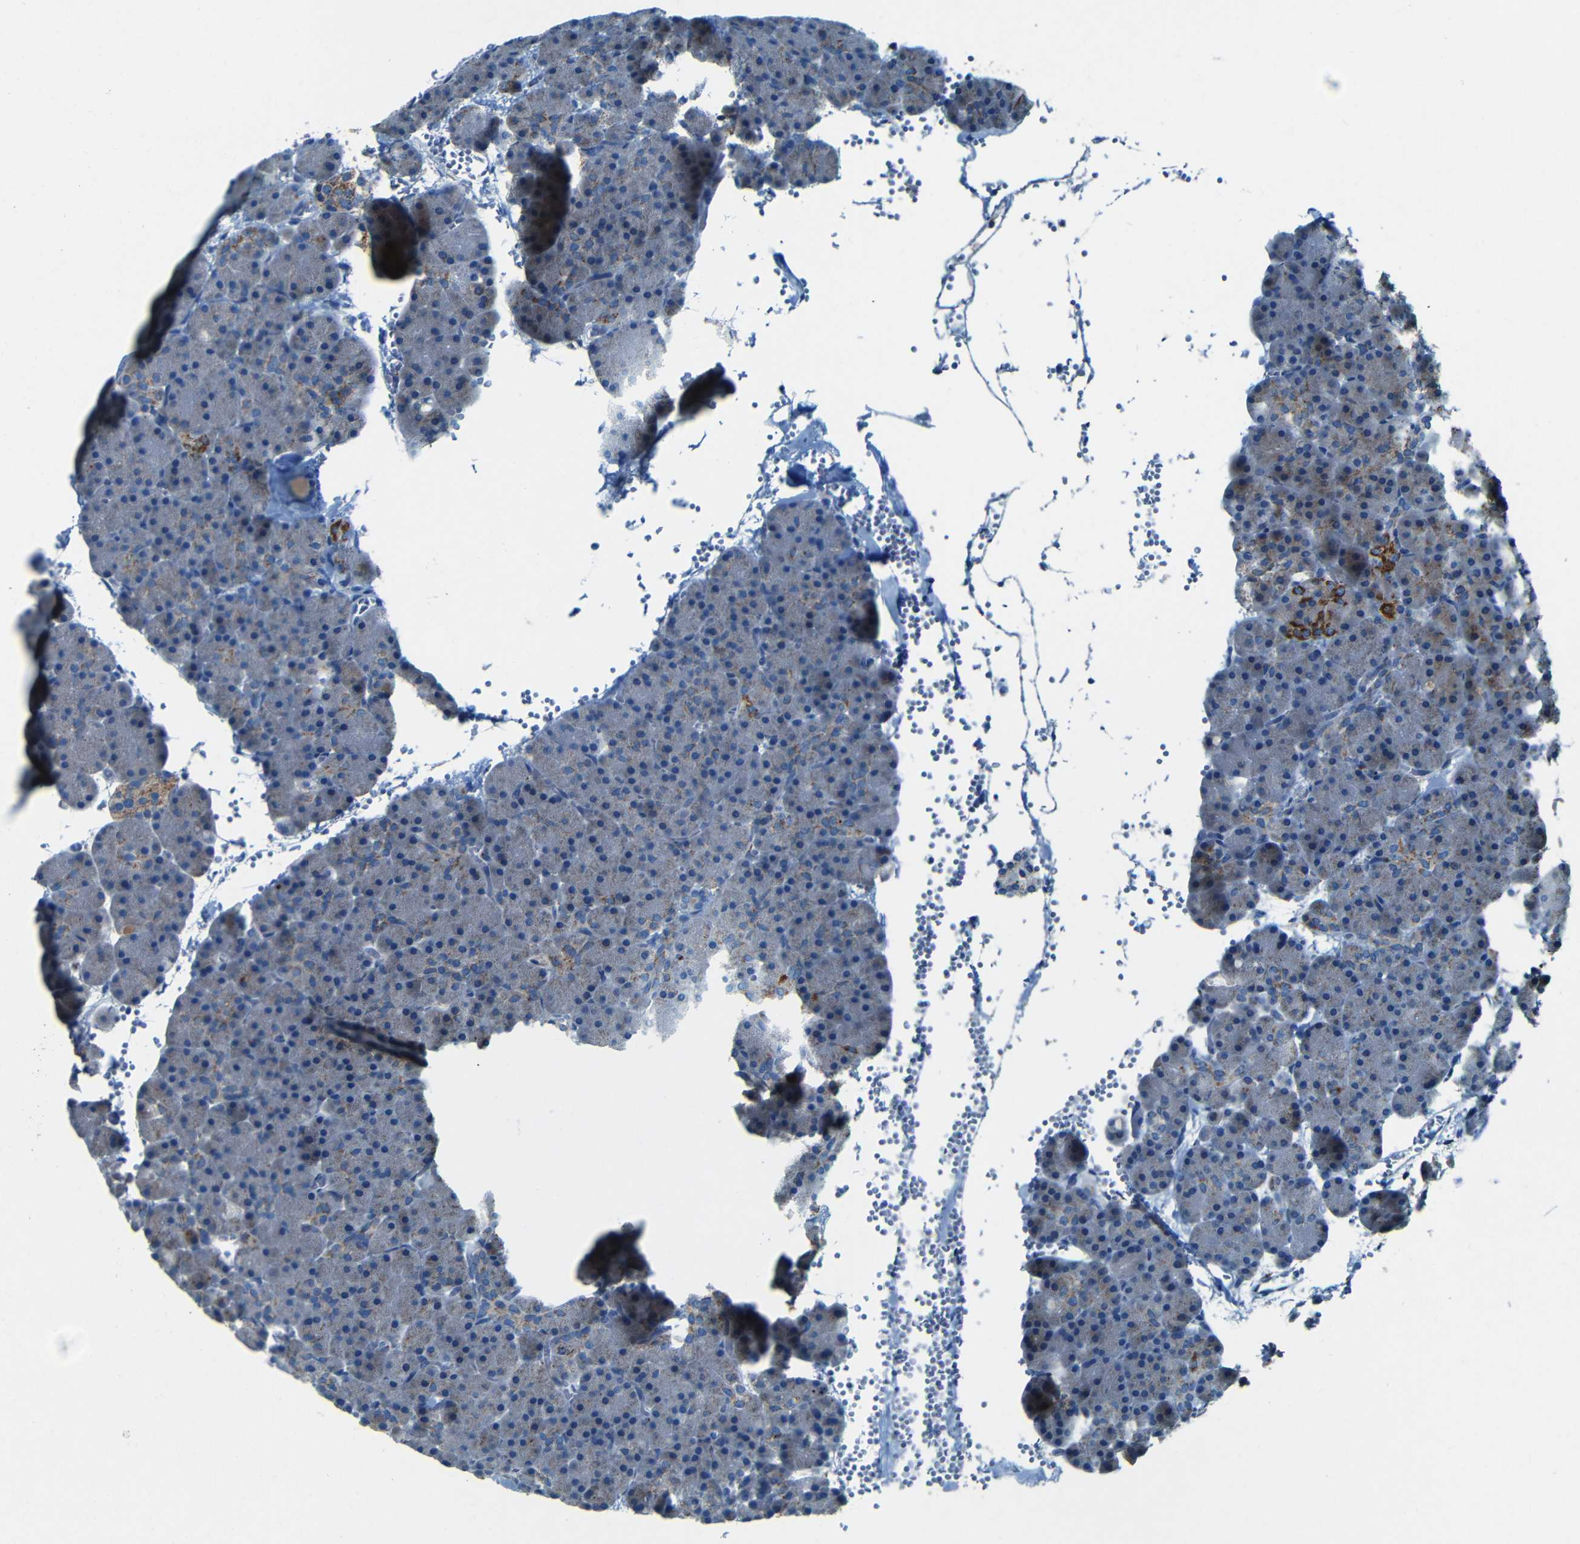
{"staining": {"intensity": "moderate", "quantity": ">75%", "location": "cytoplasmic/membranous"}, "tissue": "pancreas", "cell_type": "Exocrine glandular cells", "image_type": "normal", "snomed": [{"axis": "morphology", "description": "Normal tissue, NOS"}, {"axis": "topography", "description": "Pancreas"}], "caption": "About >75% of exocrine glandular cells in normal human pancreas show moderate cytoplasmic/membranous protein expression as visualized by brown immunohistochemical staining.", "gene": "WSCD2", "patient": {"sex": "female", "age": 35}}